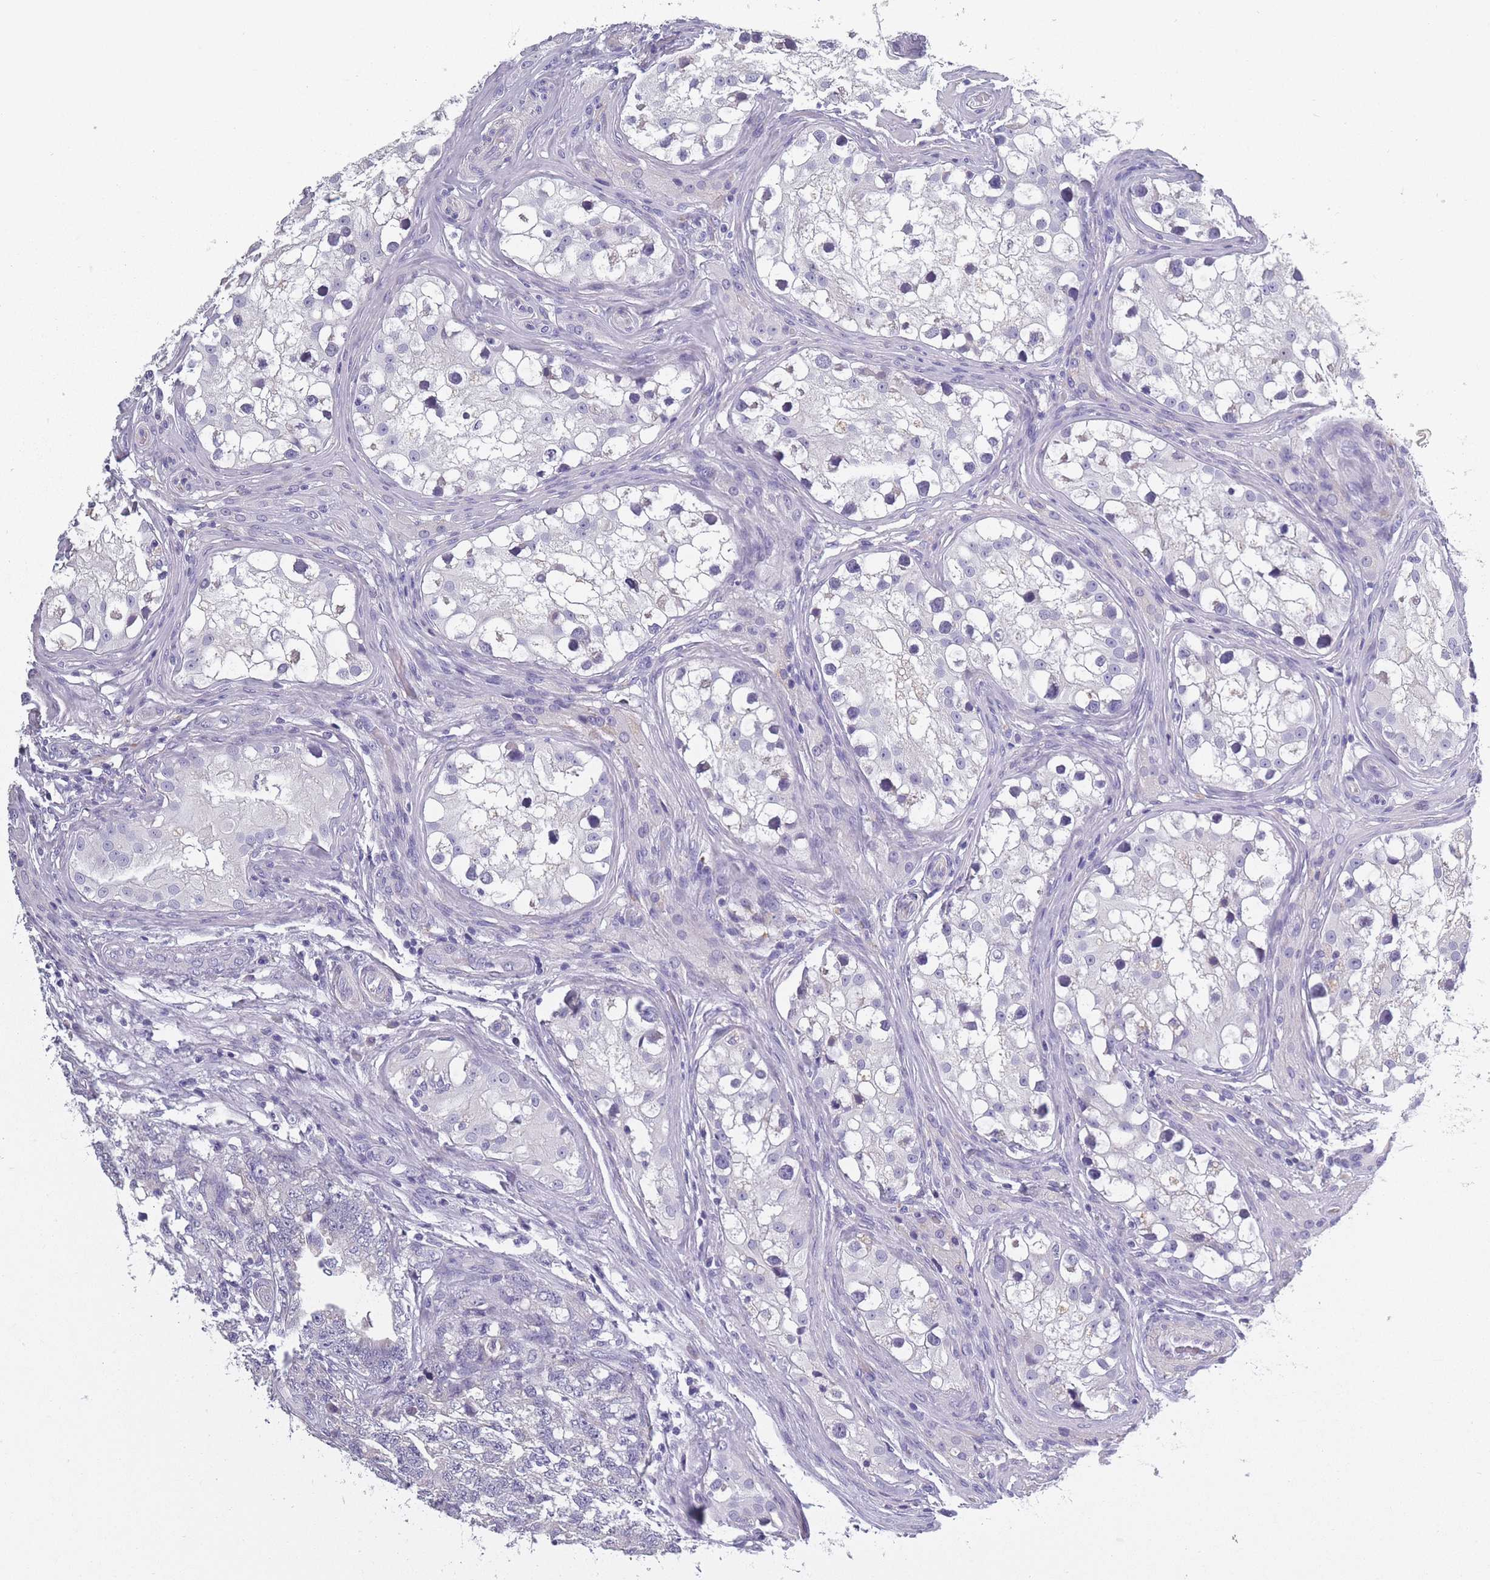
{"staining": {"intensity": "negative", "quantity": "none", "location": "none"}, "tissue": "testis cancer", "cell_type": "Tumor cells", "image_type": "cancer", "snomed": [{"axis": "morphology", "description": "Carcinoma, Embryonal, NOS"}, {"axis": "topography", "description": "Testis"}], "caption": "Tumor cells are negative for protein expression in human testis cancer. (Immunohistochemistry, brightfield microscopy, high magnification).", "gene": "OR4C5", "patient": {"sex": "male", "age": 31}}